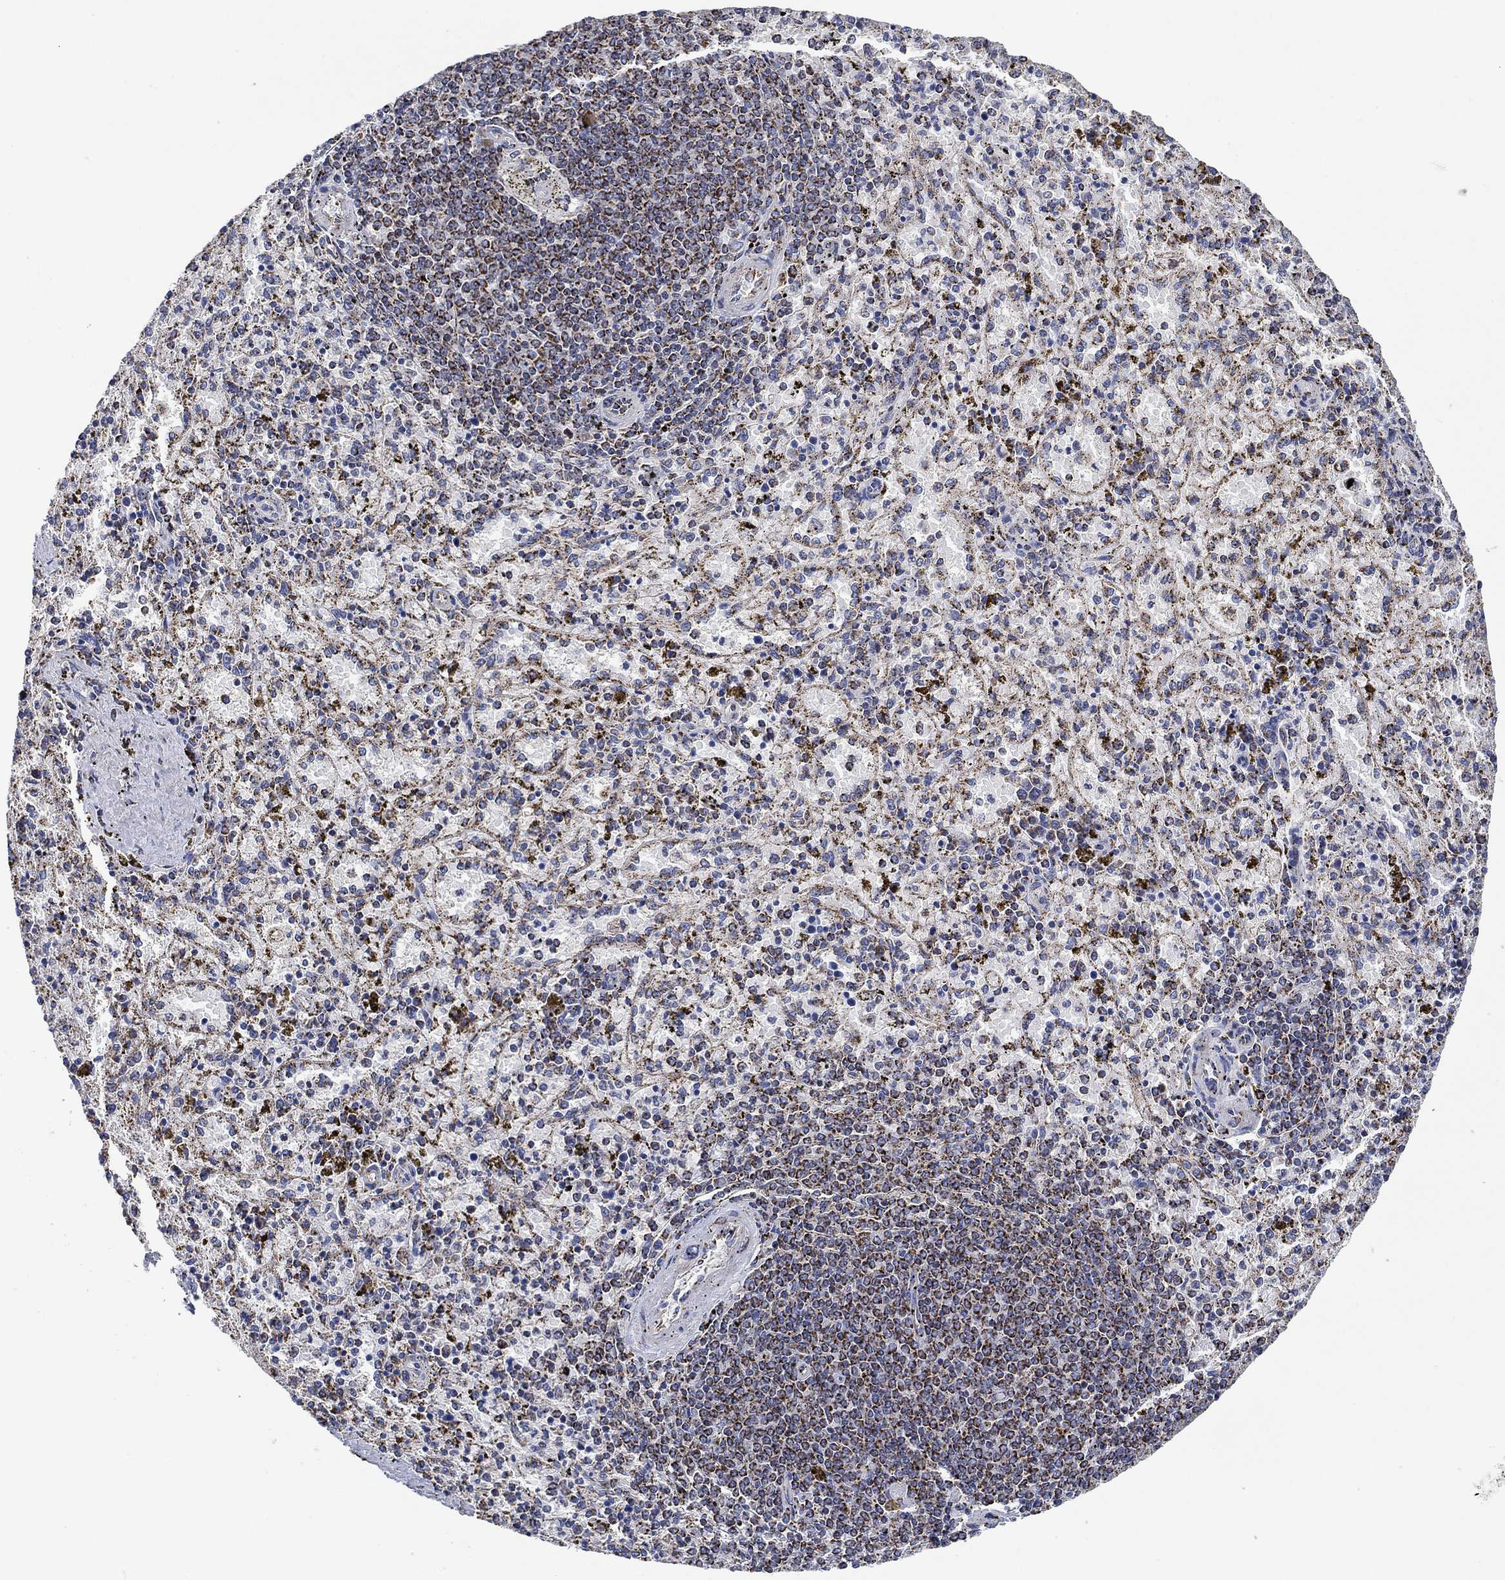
{"staining": {"intensity": "strong", "quantity": "25%-75%", "location": "cytoplasmic/membranous"}, "tissue": "spleen", "cell_type": "Cells in red pulp", "image_type": "normal", "snomed": [{"axis": "morphology", "description": "Normal tissue, NOS"}, {"axis": "topography", "description": "Spleen"}], "caption": "Brown immunohistochemical staining in unremarkable human spleen demonstrates strong cytoplasmic/membranous expression in approximately 25%-75% of cells in red pulp. (DAB IHC, brown staining for protein, blue staining for nuclei).", "gene": "NDUFS3", "patient": {"sex": "female", "age": 50}}